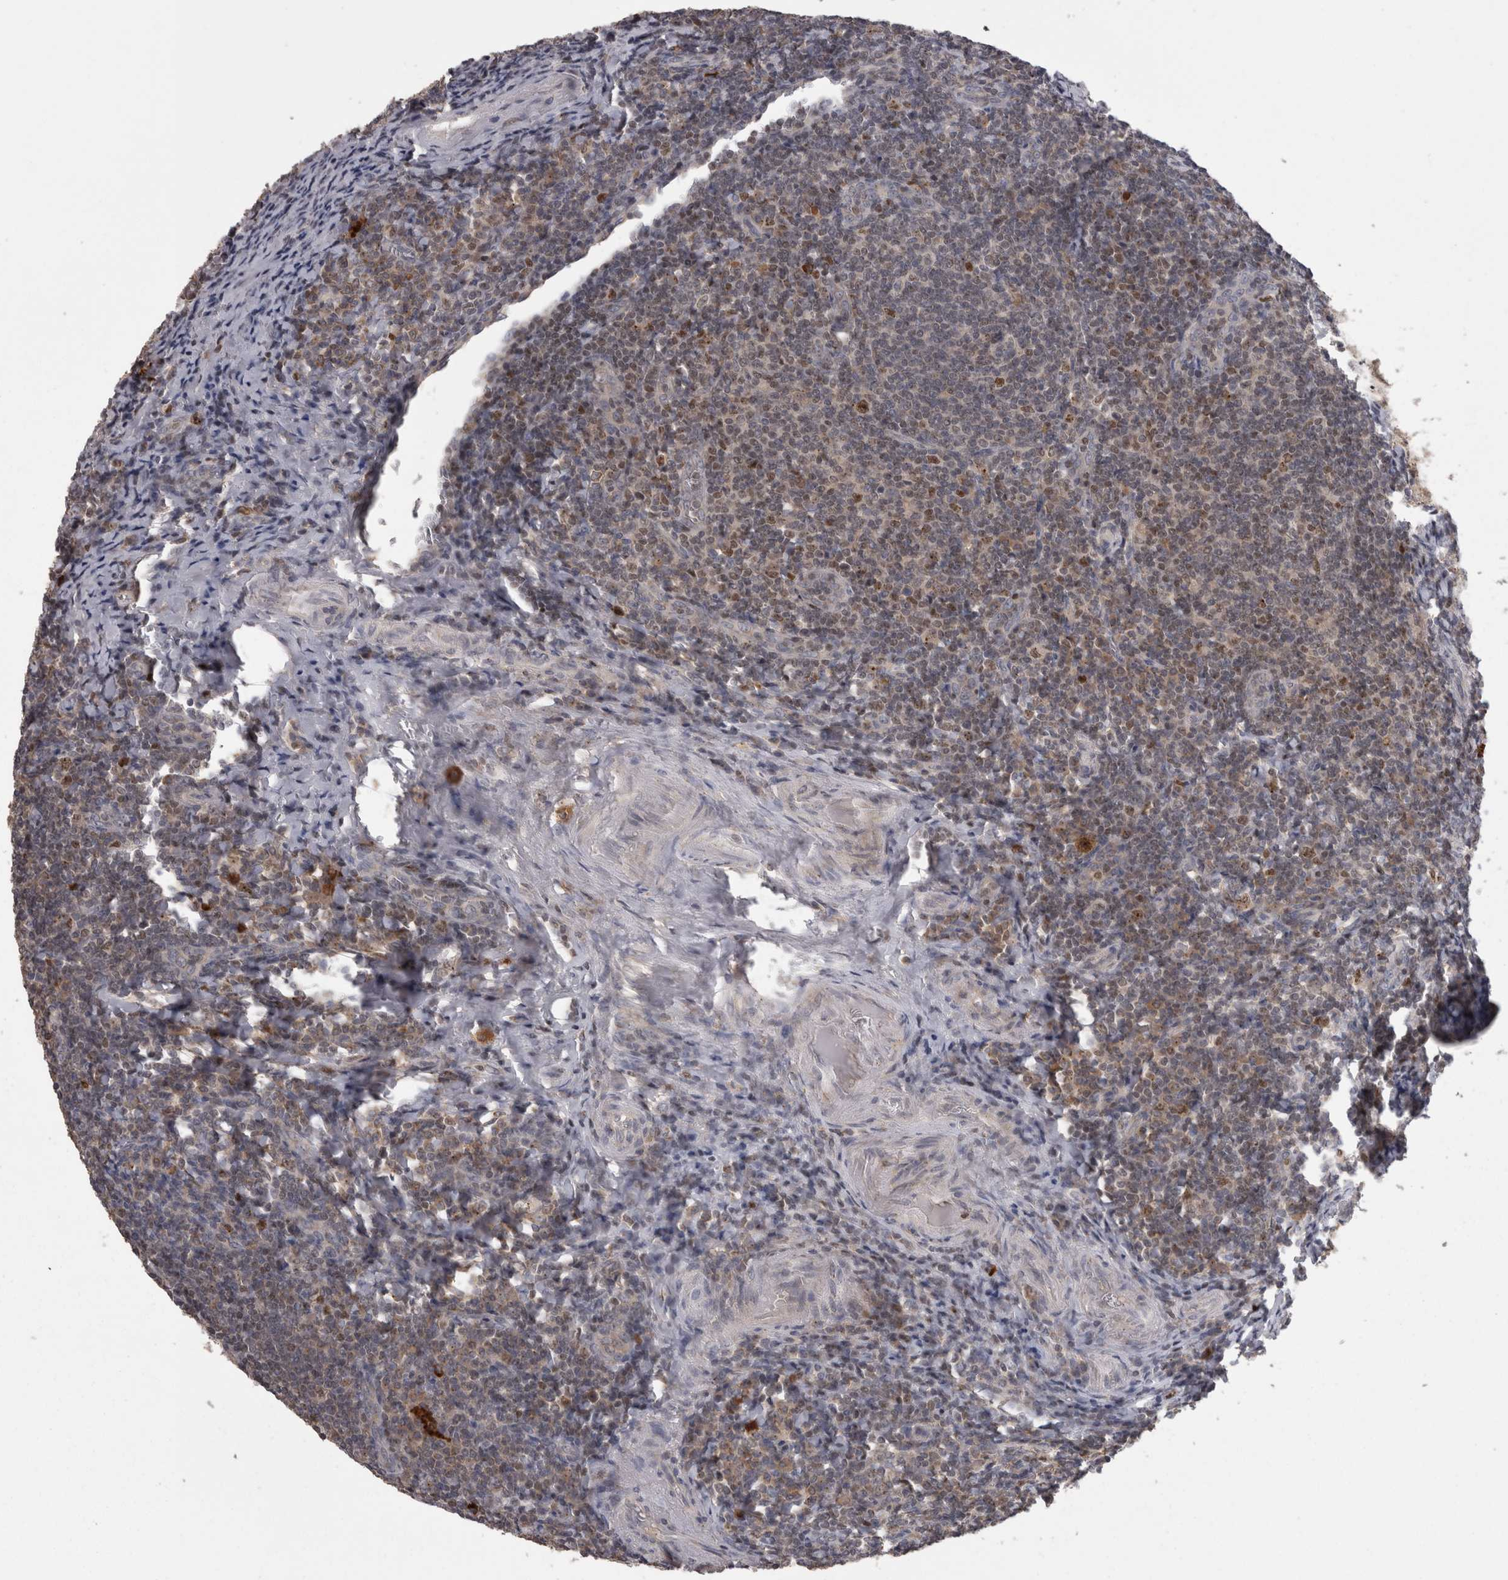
{"staining": {"intensity": "moderate", "quantity": ">75%", "location": "cytoplasmic/membranous,nuclear"}, "tissue": "tonsil", "cell_type": "Germinal center cells", "image_type": "normal", "snomed": [{"axis": "morphology", "description": "Normal tissue, NOS"}, {"axis": "topography", "description": "Tonsil"}], "caption": "Immunohistochemical staining of normal tonsil reveals medium levels of moderate cytoplasmic/membranous,nuclear expression in approximately >75% of germinal center cells. The staining is performed using DAB (3,3'-diaminobenzidine) brown chromogen to label protein expression. The nuclei are counter-stained blue using hematoxylin.", "gene": "PCM1", "patient": {"sex": "male", "age": 37}}